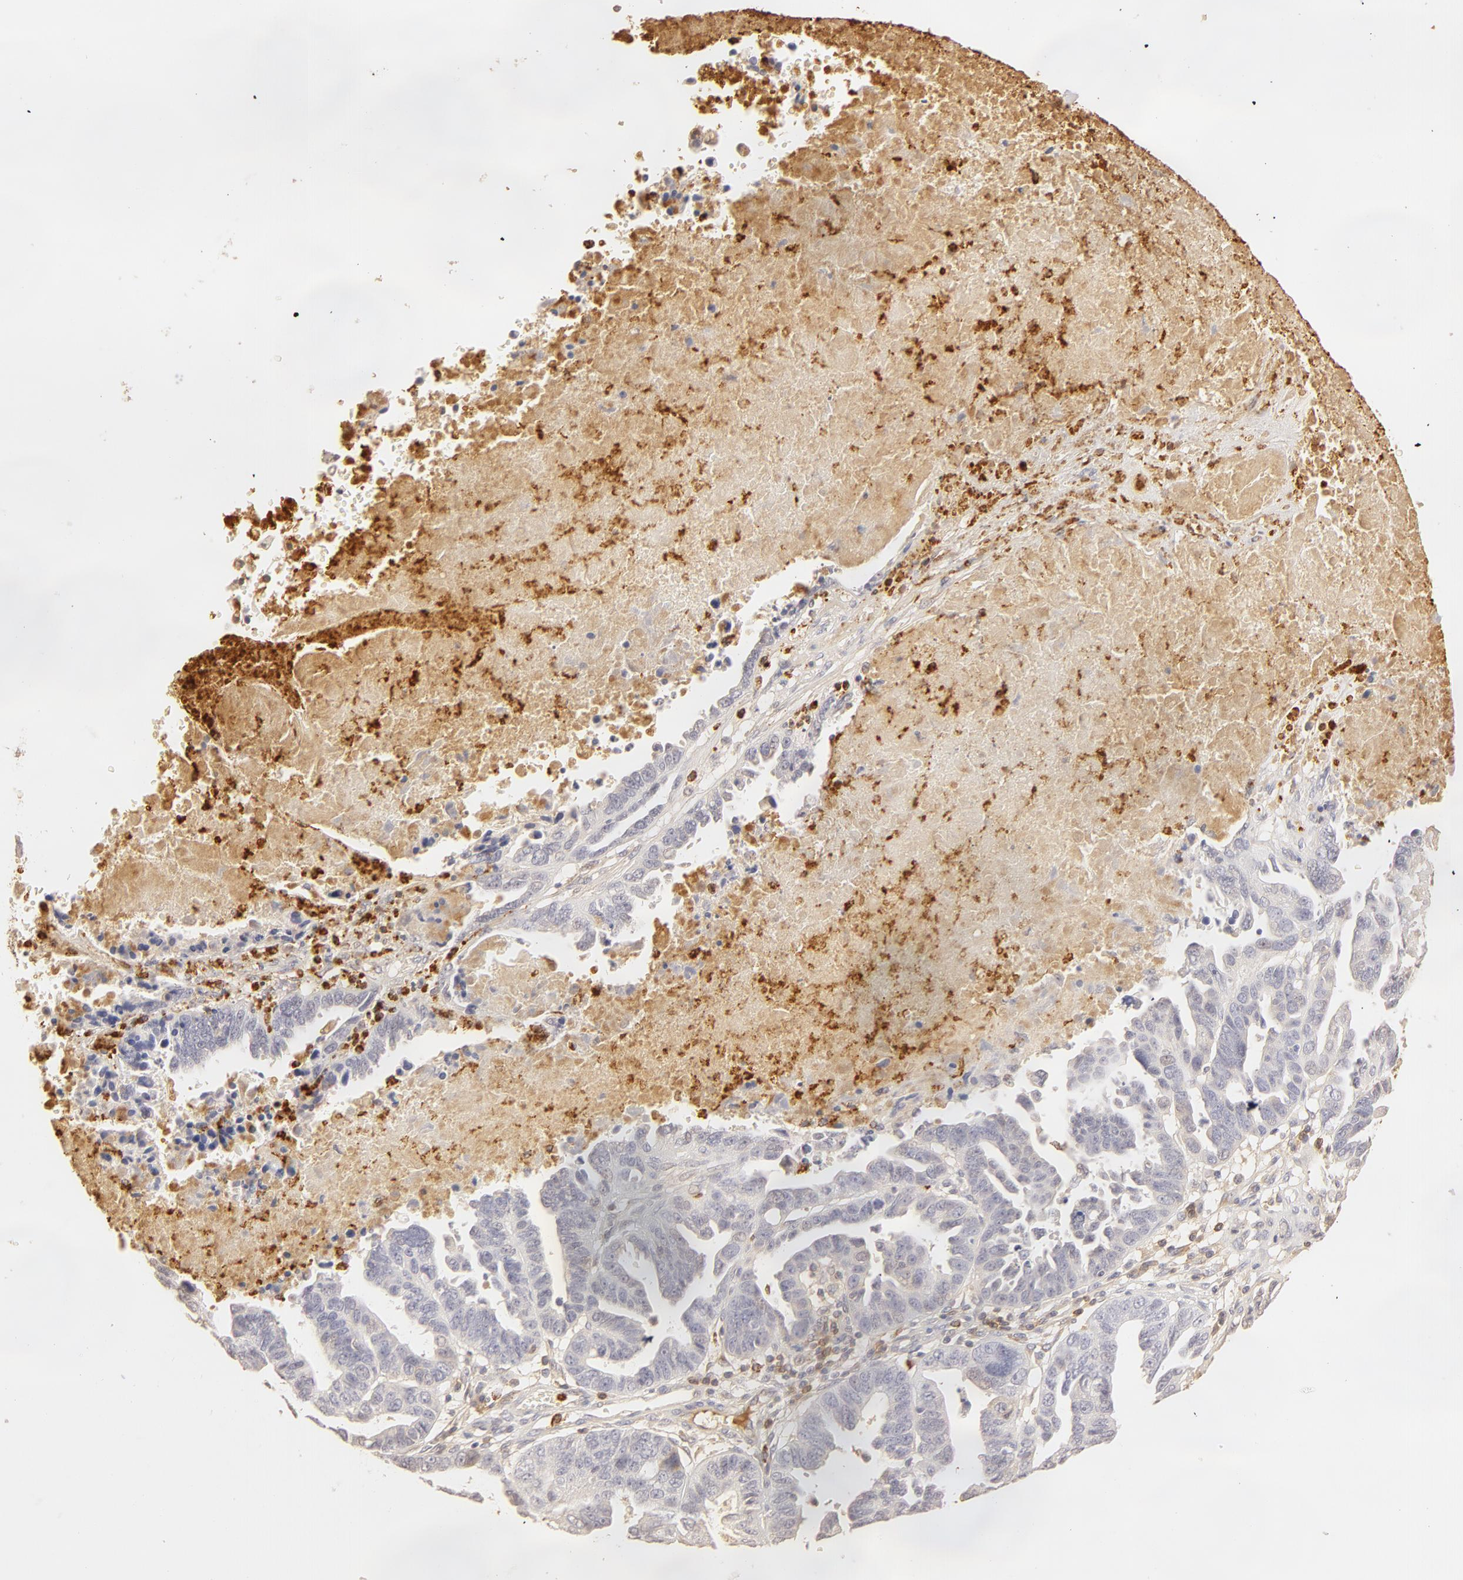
{"staining": {"intensity": "negative", "quantity": "none", "location": "none"}, "tissue": "ovarian cancer", "cell_type": "Tumor cells", "image_type": "cancer", "snomed": [{"axis": "morphology", "description": "Carcinoma, endometroid"}, {"axis": "morphology", "description": "Cystadenocarcinoma, serous, NOS"}, {"axis": "topography", "description": "Ovary"}], "caption": "Human serous cystadenocarcinoma (ovarian) stained for a protein using immunohistochemistry (IHC) displays no staining in tumor cells.", "gene": "C1R", "patient": {"sex": "female", "age": 45}}